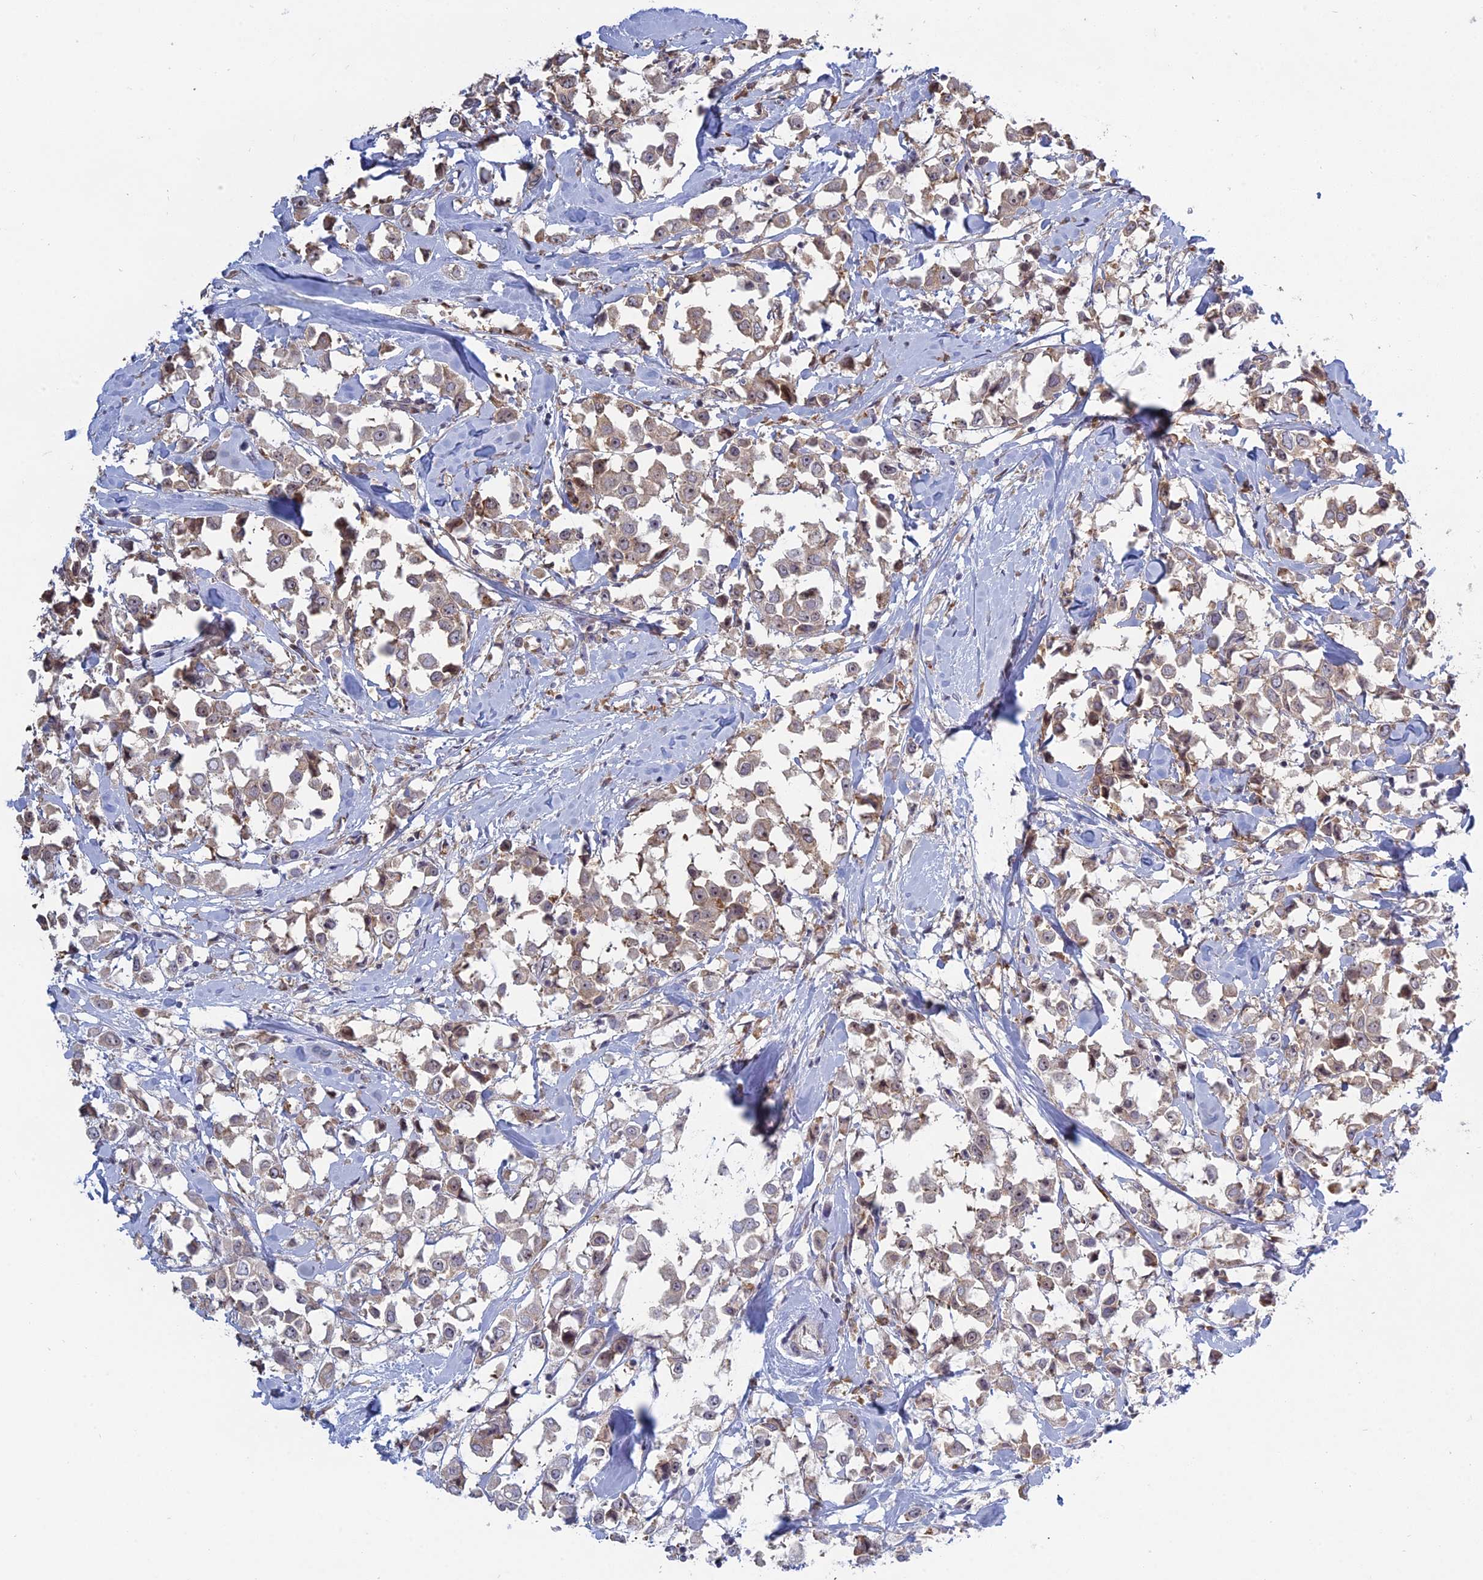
{"staining": {"intensity": "weak", "quantity": "25%-75%", "location": "cytoplasmic/membranous"}, "tissue": "breast cancer", "cell_type": "Tumor cells", "image_type": "cancer", "snomed": [{"axis": "morphology", "description": "Duct carcinoma"}, {"axis": "topography", "description": "Breast"}], "caption": "This photomicrograph reveals immunohistochemistry (IHC) staining of breast invasive ductal carcinoma, with low weak cytoplasmic/membranous positivity in about 25%-75% of tumor cells.", "gene": "RPS19BP1", "patient": {"sex": "female", "age": 61}}